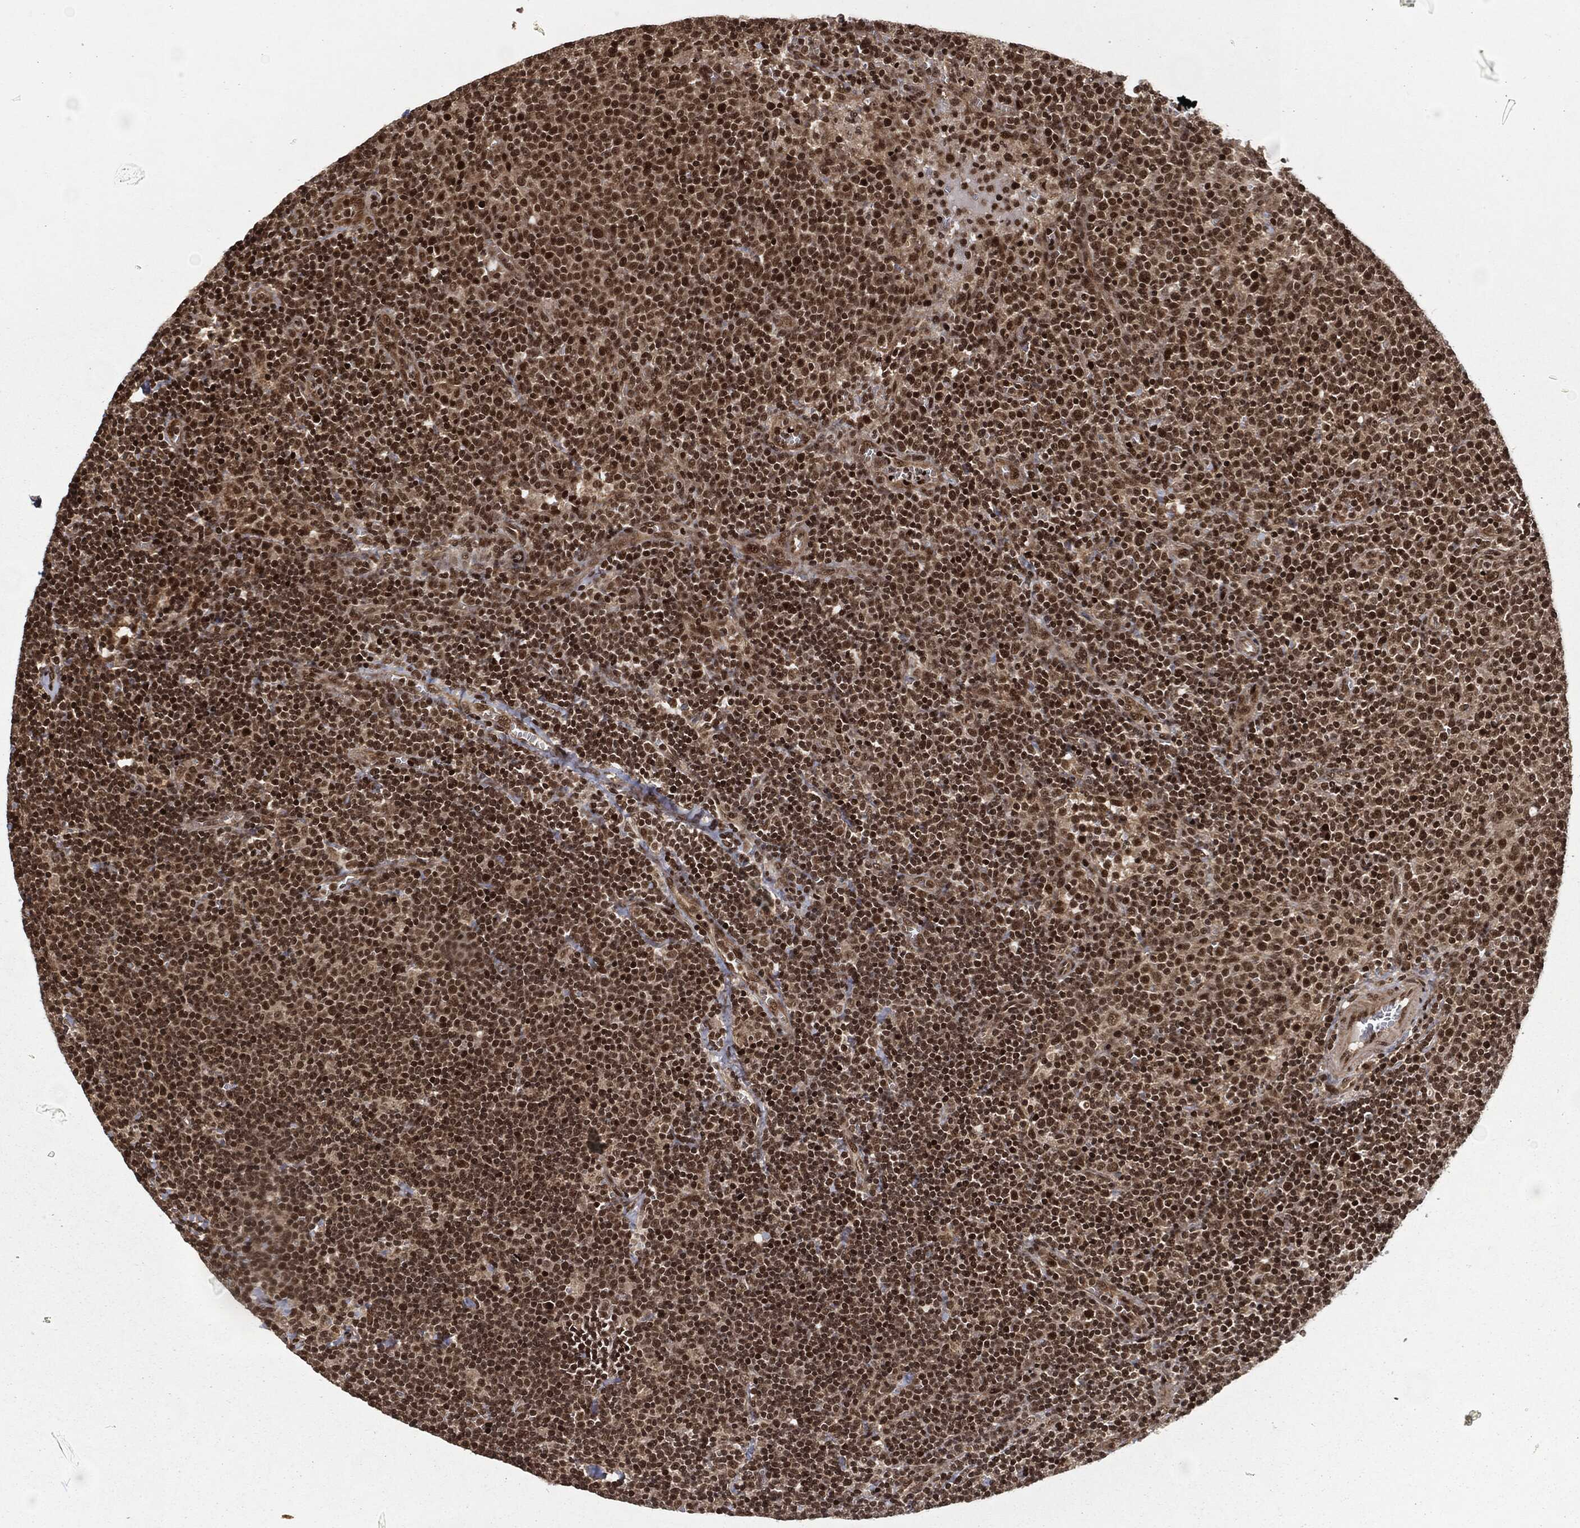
{"staining": {"intensity": "strong", "quantity": "25%-75%", "location": "nuclear"}, "tissue": "lymphoma", "cell_type": "Tumor cells", "image_type": "cancer", "snomed": [{"axis": "morphology", "description": "Malignant lymphoma, non-Hodgkin's type, High grade"}, {"axis": "topography", "description": "Lymph node"}], "caption": "DAB immunohistochemical staining of human lymphoma demonstrates strong nuclear protein expression in about 25%-75% of tumor cells.", "gene": "NGRN", "patient": {"sex": "male", "age": 61}}